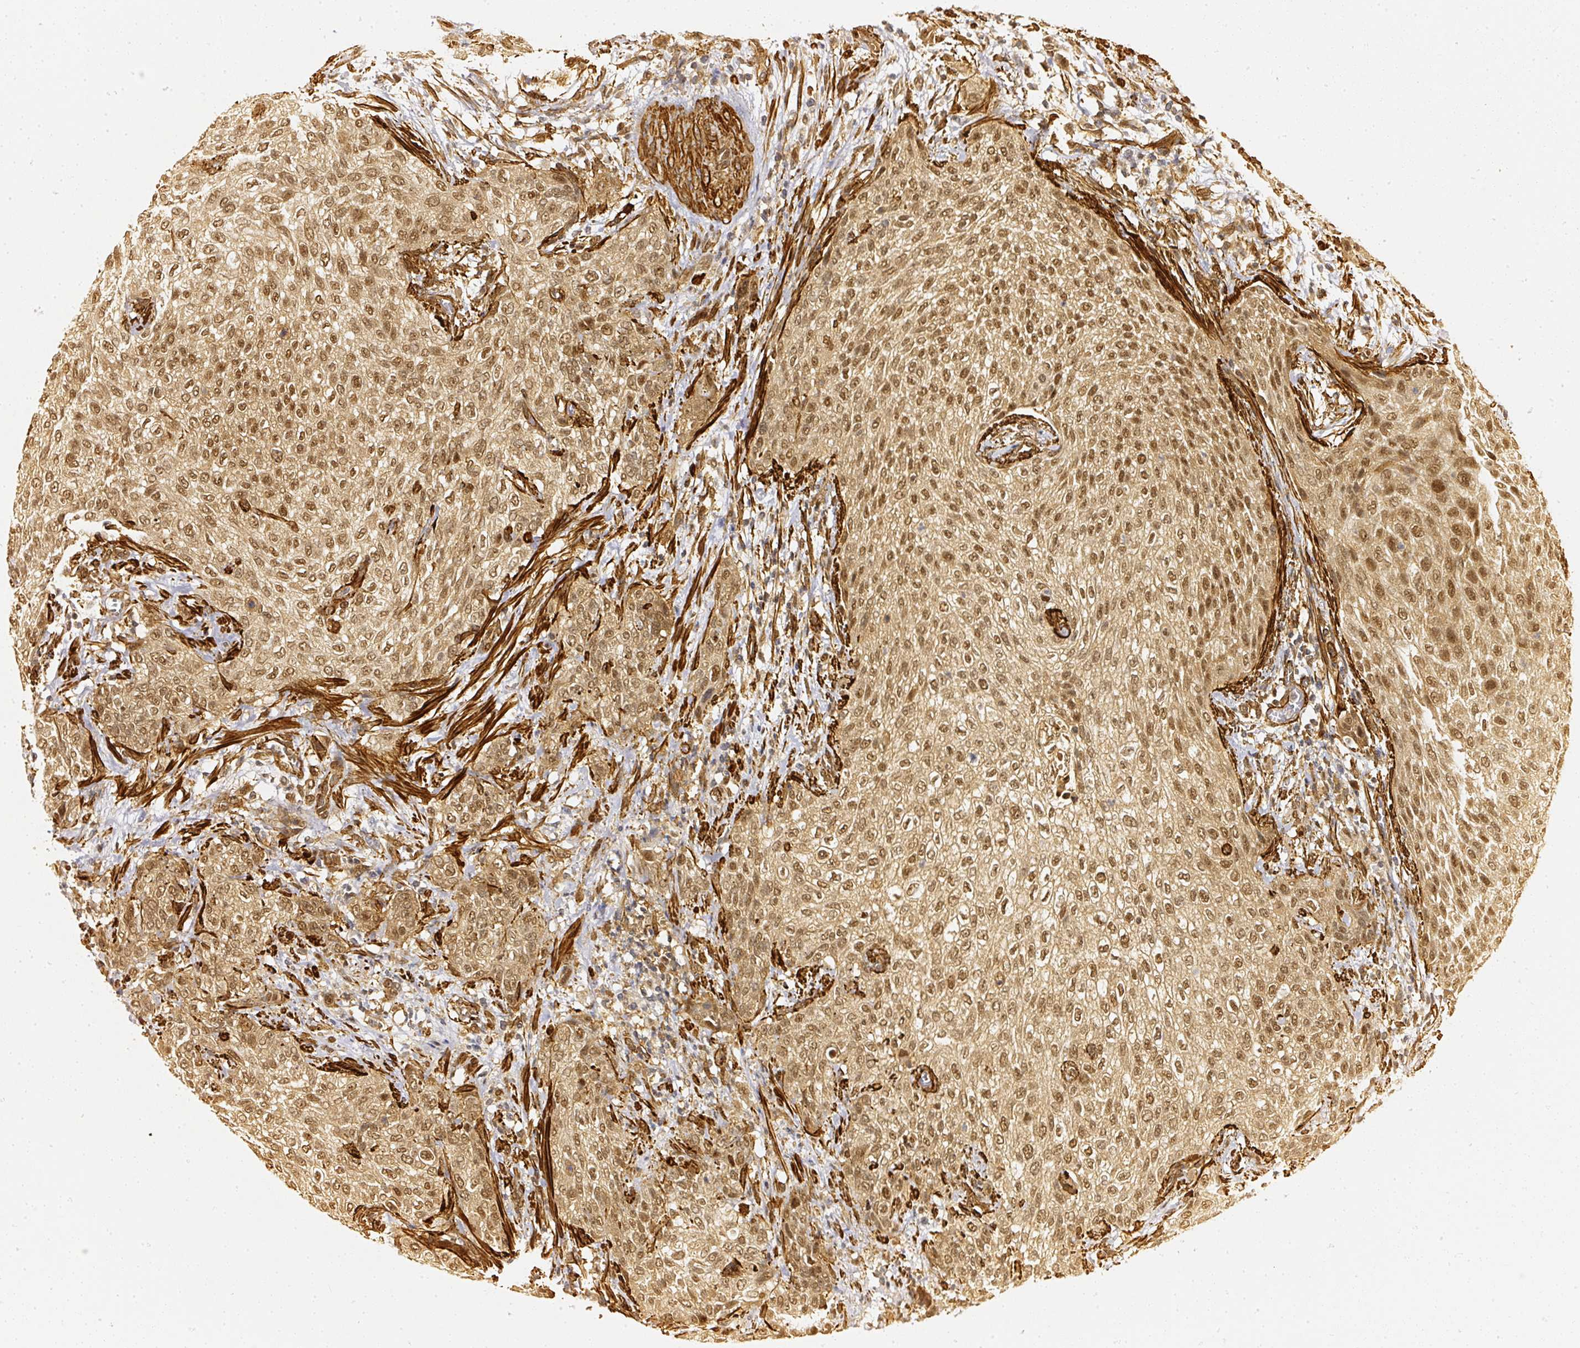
{"staining": {"intensity": "moderate", "quantity": ">75%", "location": "cytoplasmic/membranous,nuclear"}, "tissue": "urothelial cancer", "cell_type": "Tumor cells", "image_type": "cancer", "snomed": [{"axis": "morphology", "description": "Urothelial carcinoma, High grade"}, {"axis": "topography", "description": "Urinary bladder"}], "caption": "Urothelial carcinoma (high-grade) tissue displays moderate cytoplasmic/membranous and nuclear staining in about >75% of tumor cells", "gene": "PSMD1", "patient": {"sex": "male", "age": 35}}